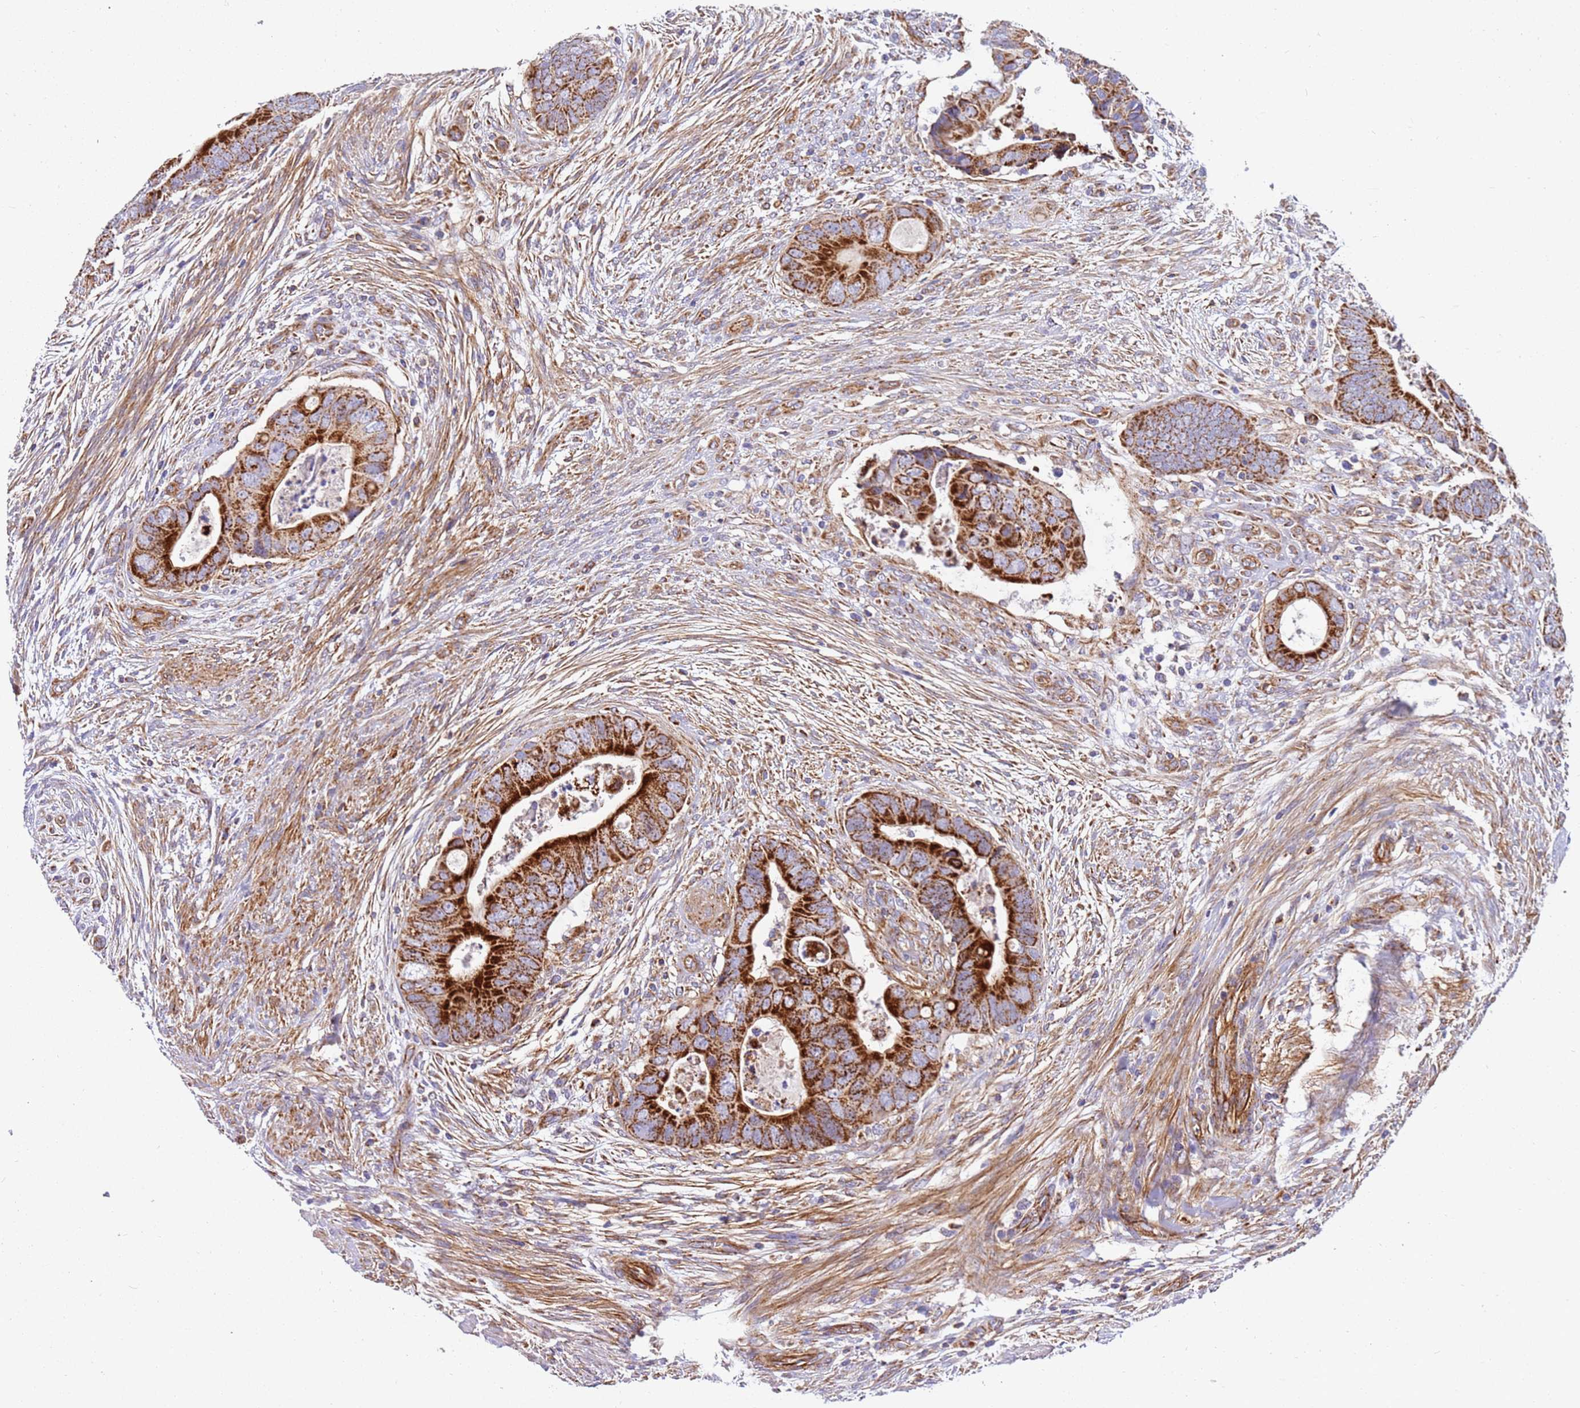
{"staining": {"intensity": "strong", "quantity": ">75%", "location": "cytoplasmic/membranous"}, "tissue": "colorectal cancer", "cell_type": "Tumor cells", "image_type": "cancer", "snomed": [{"axis": "morphology", "description": "Adenocarcinoma, NOS"}, {"axis": "topography", "description": "Rectum"}], "caption": "Immunohistochemistry histopathology image of neoplastic tissue: colorectal cancer (adenocarcinoma) stained using IHC demonstrates high levels of strong protein expression localized specifically in the cytoplasmic/membranous of tumor cells, appearing as a cytoplasmic/membranous brown color.", "gene": "MRPL20", "patient": {"sex": "female", "age": 78}}